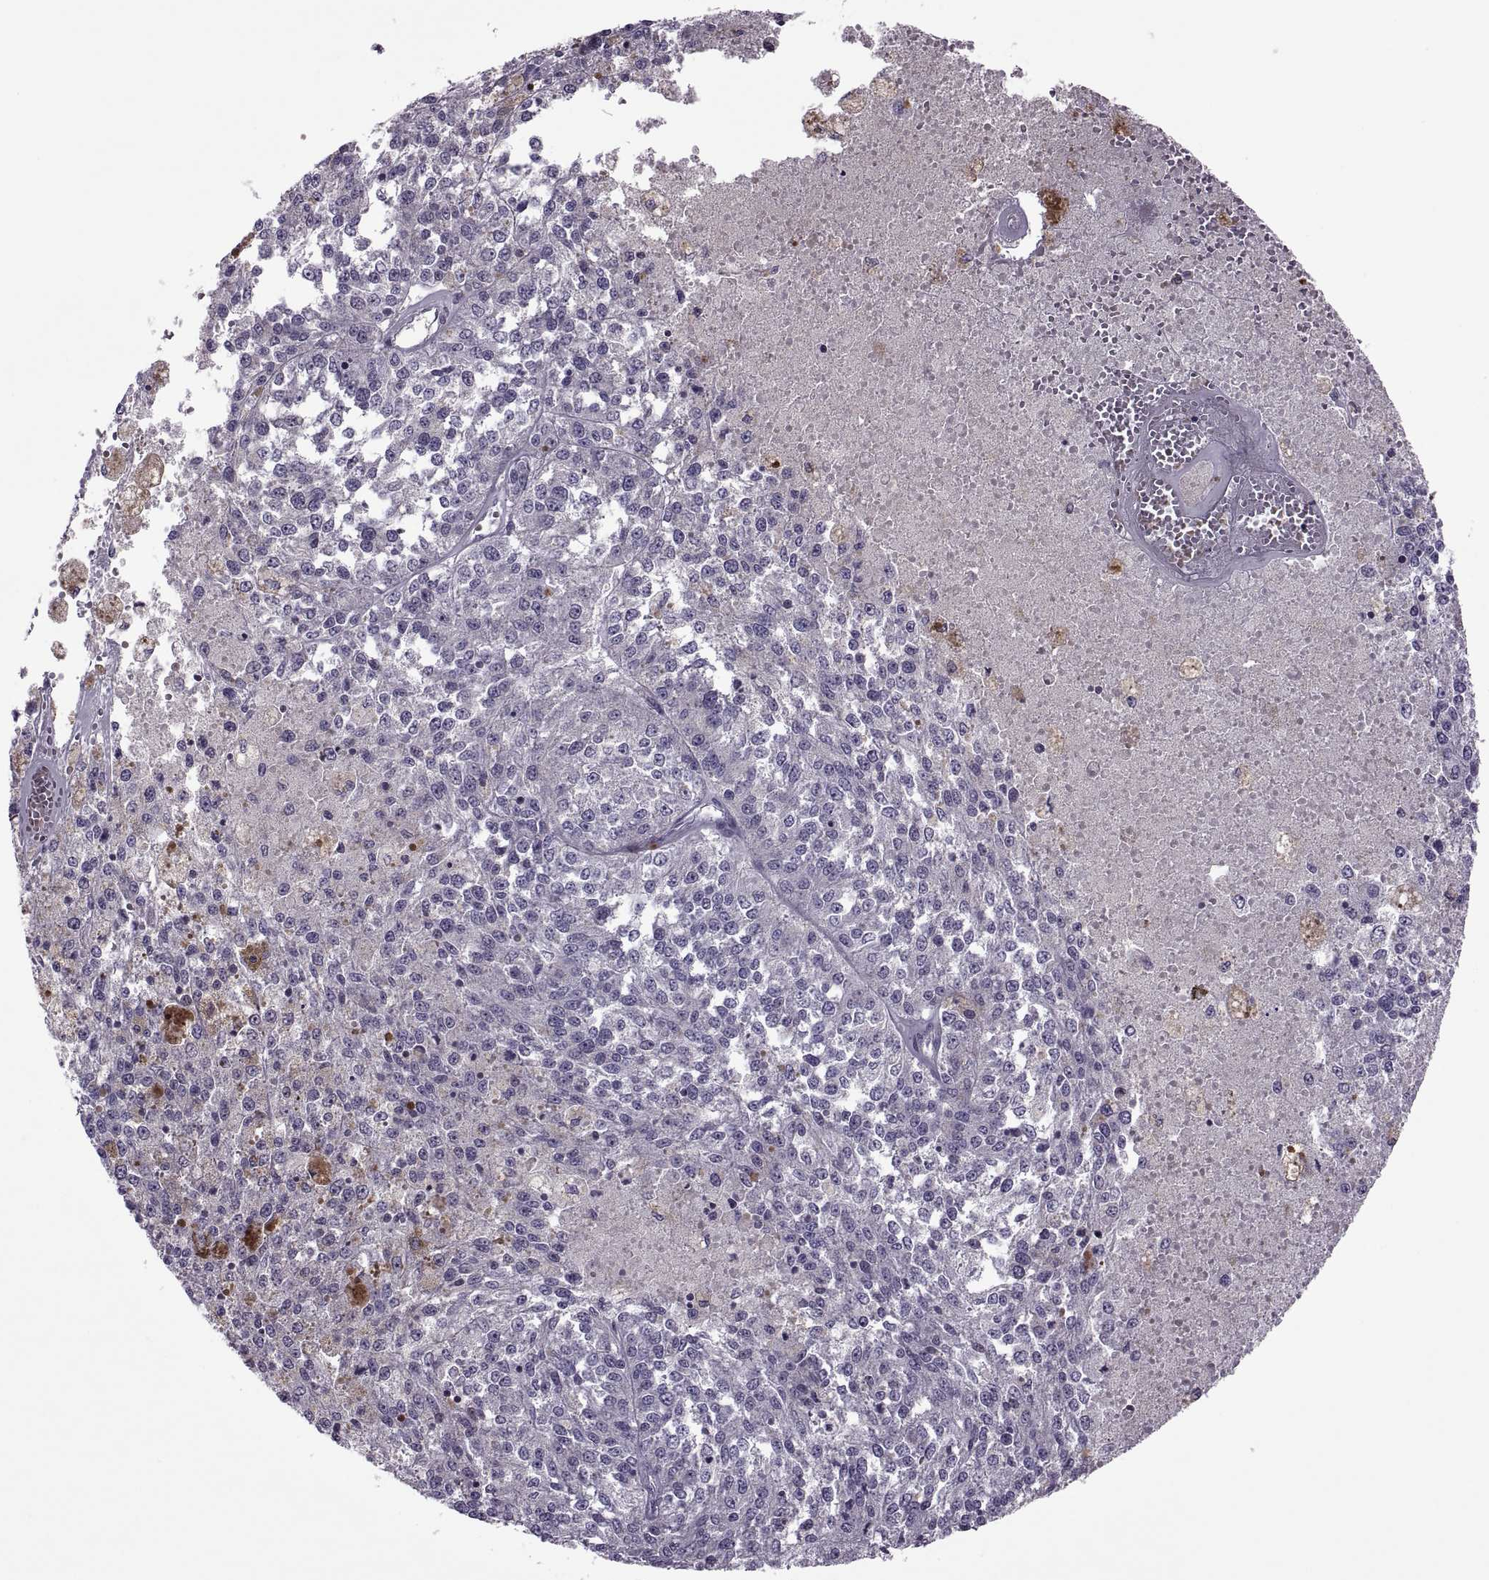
{"staining": {"intensity": "negative", "quantity": "none", "location": "none"}, "tissue": "melanoma", "cell_type": "Tumor cells", "image_type": "cancer", "snomed": [{"axis": "morphology", "description": "Malignant melanoma, Metastatic site"}, {"axis": "topography", "description": "Lymph node"}], "caption": "This micrograph is of melanoma stained with IHC to label a protein in brown with the nuclei are counter-stained blue. There is no expression in tumor cells.", "gene": "ODF3", "patient": {"sex": "female", "age": 64}}